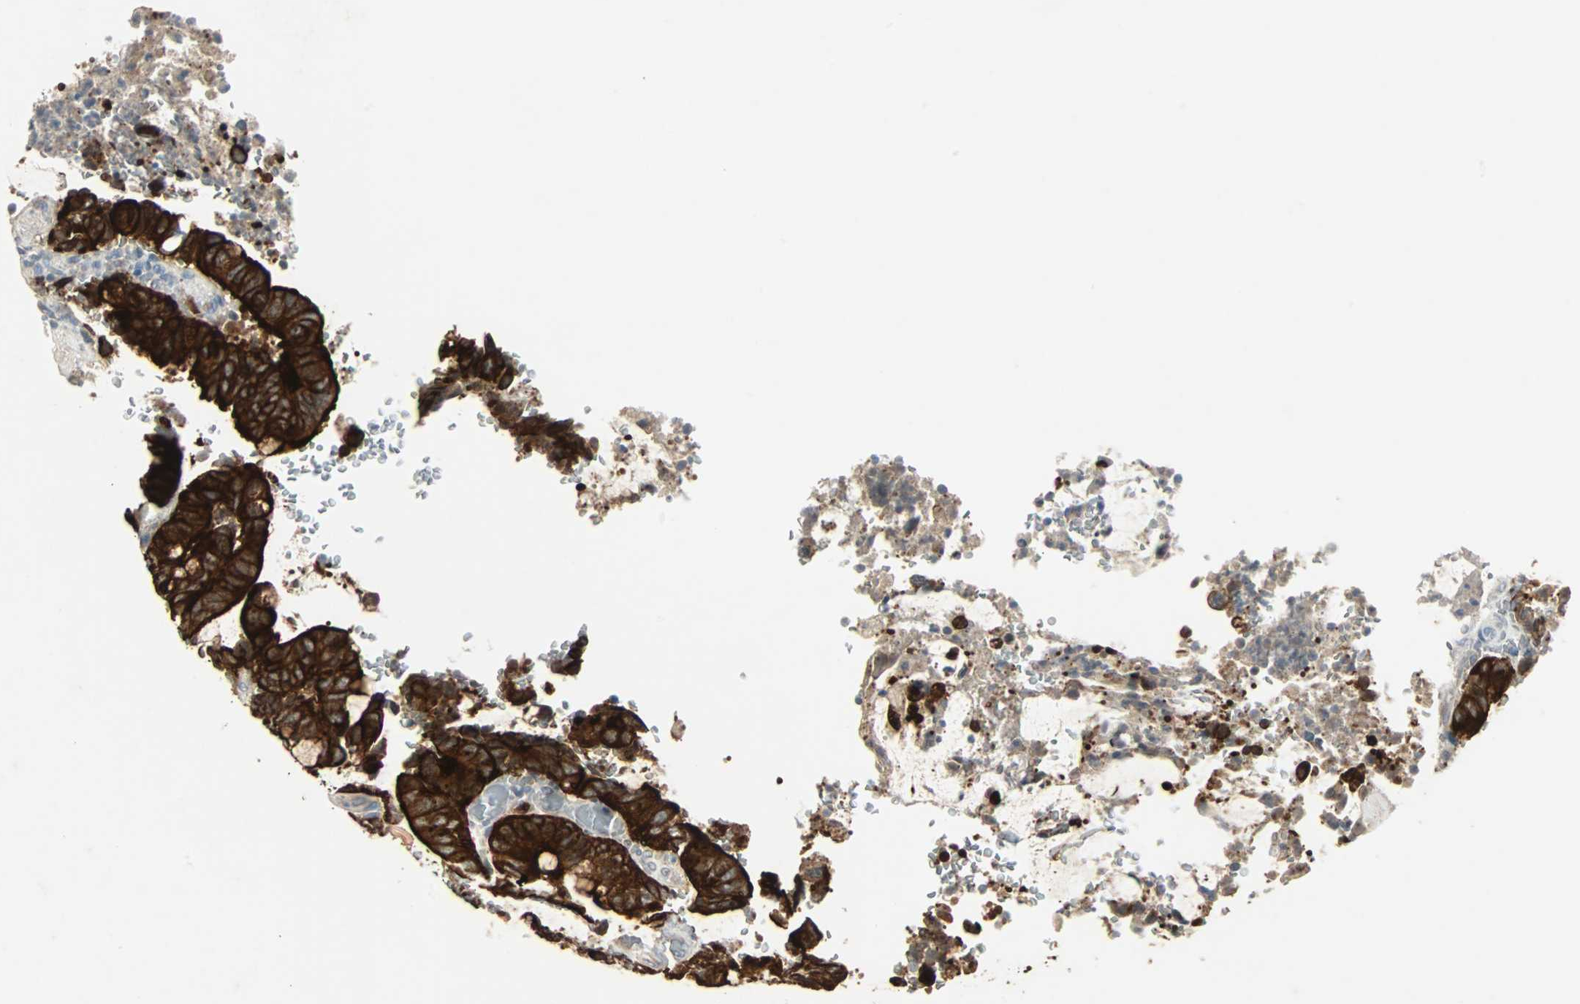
{"staining": {"intensity": "strong", "quantity": ">75%", "location": "cytoplasmic/membranous"}, "tissue": "colorectal cancer", "cell_type": "Tumor cells", "image_type": "cancer", "snomed": [{"axis": "morphology", "description": "Normal tissue, NOS"}, {"axis": "morphology", "description": "Adenocarcinoma, NOS"}, {"axis": "topography", "description": "Rectum"}, {"axis": "topography", "description": "Peripheral nerve tissue"}], "caption": "Protein expression analysis of colorectal cancer (adenocarcinoma) demonstrates strong cytoplasmic/membranous staining in approximately >75% of tumor cells. The staining was performed using DAB, with brown indicating positive protein expression. Nuclei are stained blue with hematoxylin.", "gene": "CMC2", "patient": {"sex": "male", "age": 92}}